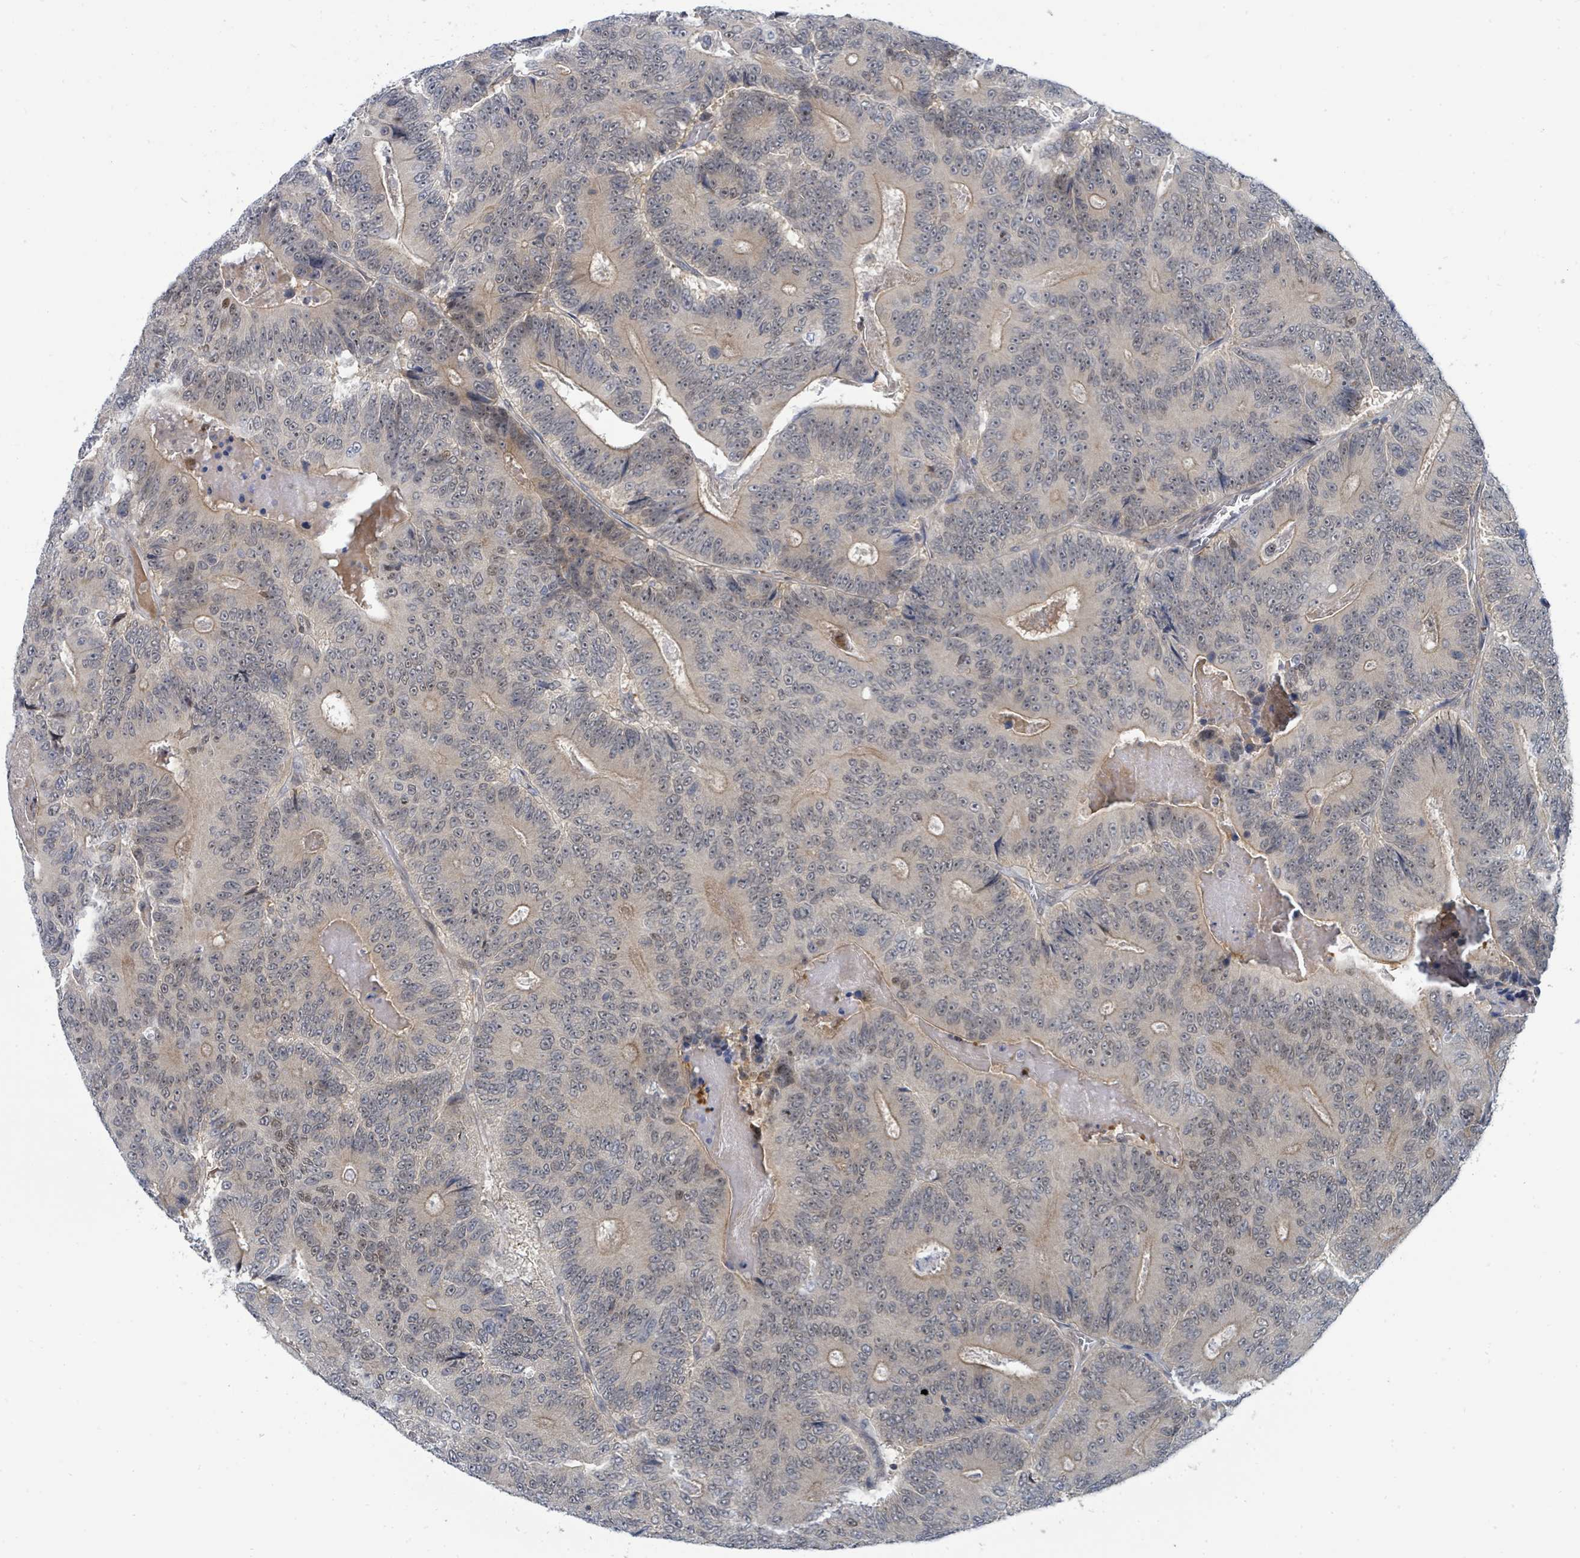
{"staining": {"intensity": "moderate", "quantity": "<25%", "location": "cytoplasmic/membranous,nuclear"}, "tissue": "colorectal cancer", "cell_type": "Tumor cells", "image_type": "cancer", "snomed": [{"axis": "morphology", "description": "Adenocarcinoma, NOS"}, {"axis": "topography", "description": "Colon"}], "caption": "Tumor cells reveal moderate cytoplasmic/membranous and nuclear staining in about <25% of cells in colorectal adenocarcinoma.", "gene": "SUMO4", "patient": {"sex": "male", "age": 83}}